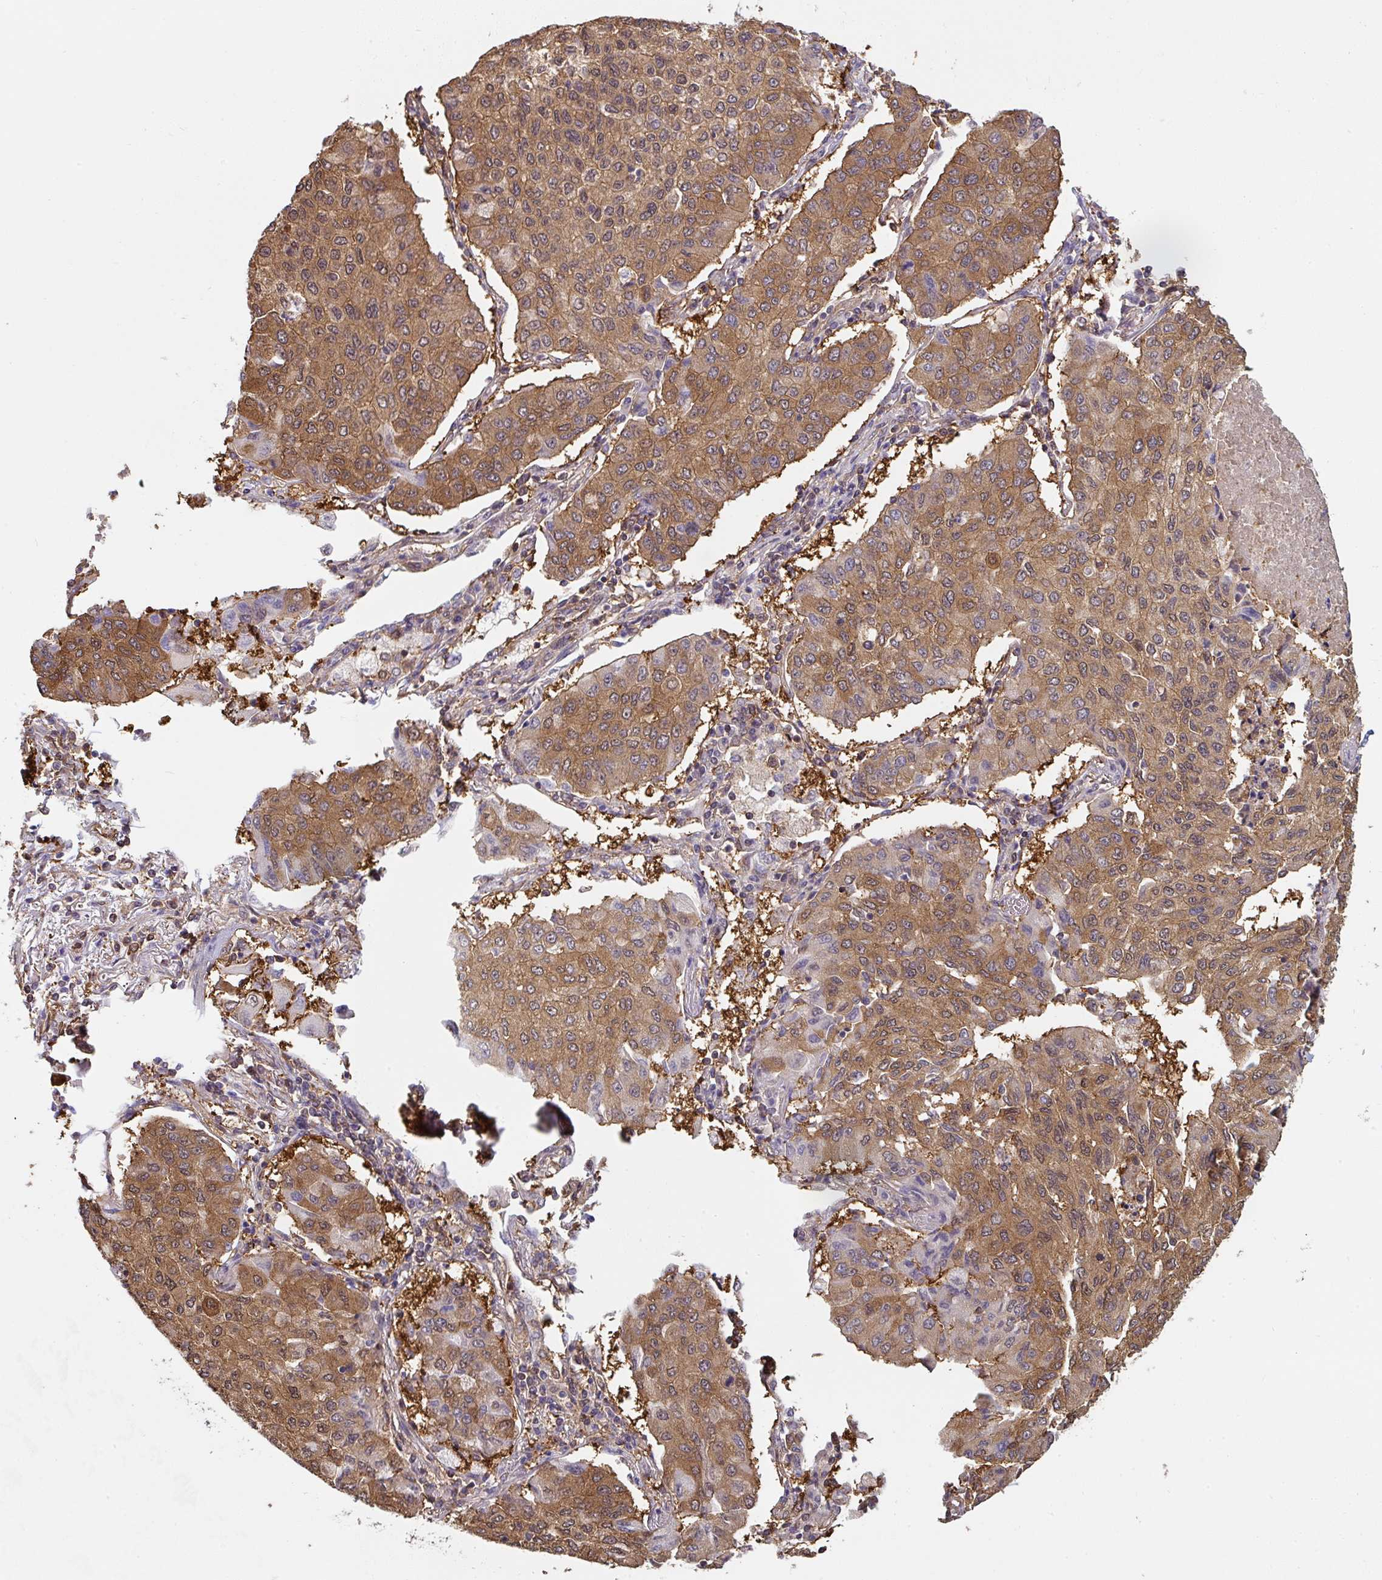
{"staining": {"intensity": "moderate", "quantity": ">75%", "location": "cytoplasmic/membranous"}, "tissue": "lung cancer", "cell_type": "Tumor cells", "image_type": "cancer", "snomed": [{"axis": "morphology", "description": "Squamous cell carcinoma, NOS"}, {"axis": "topography", "description": "Lung"}], "caption": "Tumor cells display medium levels of moderate cytoplasmic/membranous positivity in approximately >75% of cells in human lung cancer.", "gene": "ST13", "patient": {"sex": "male", "age": 74}}